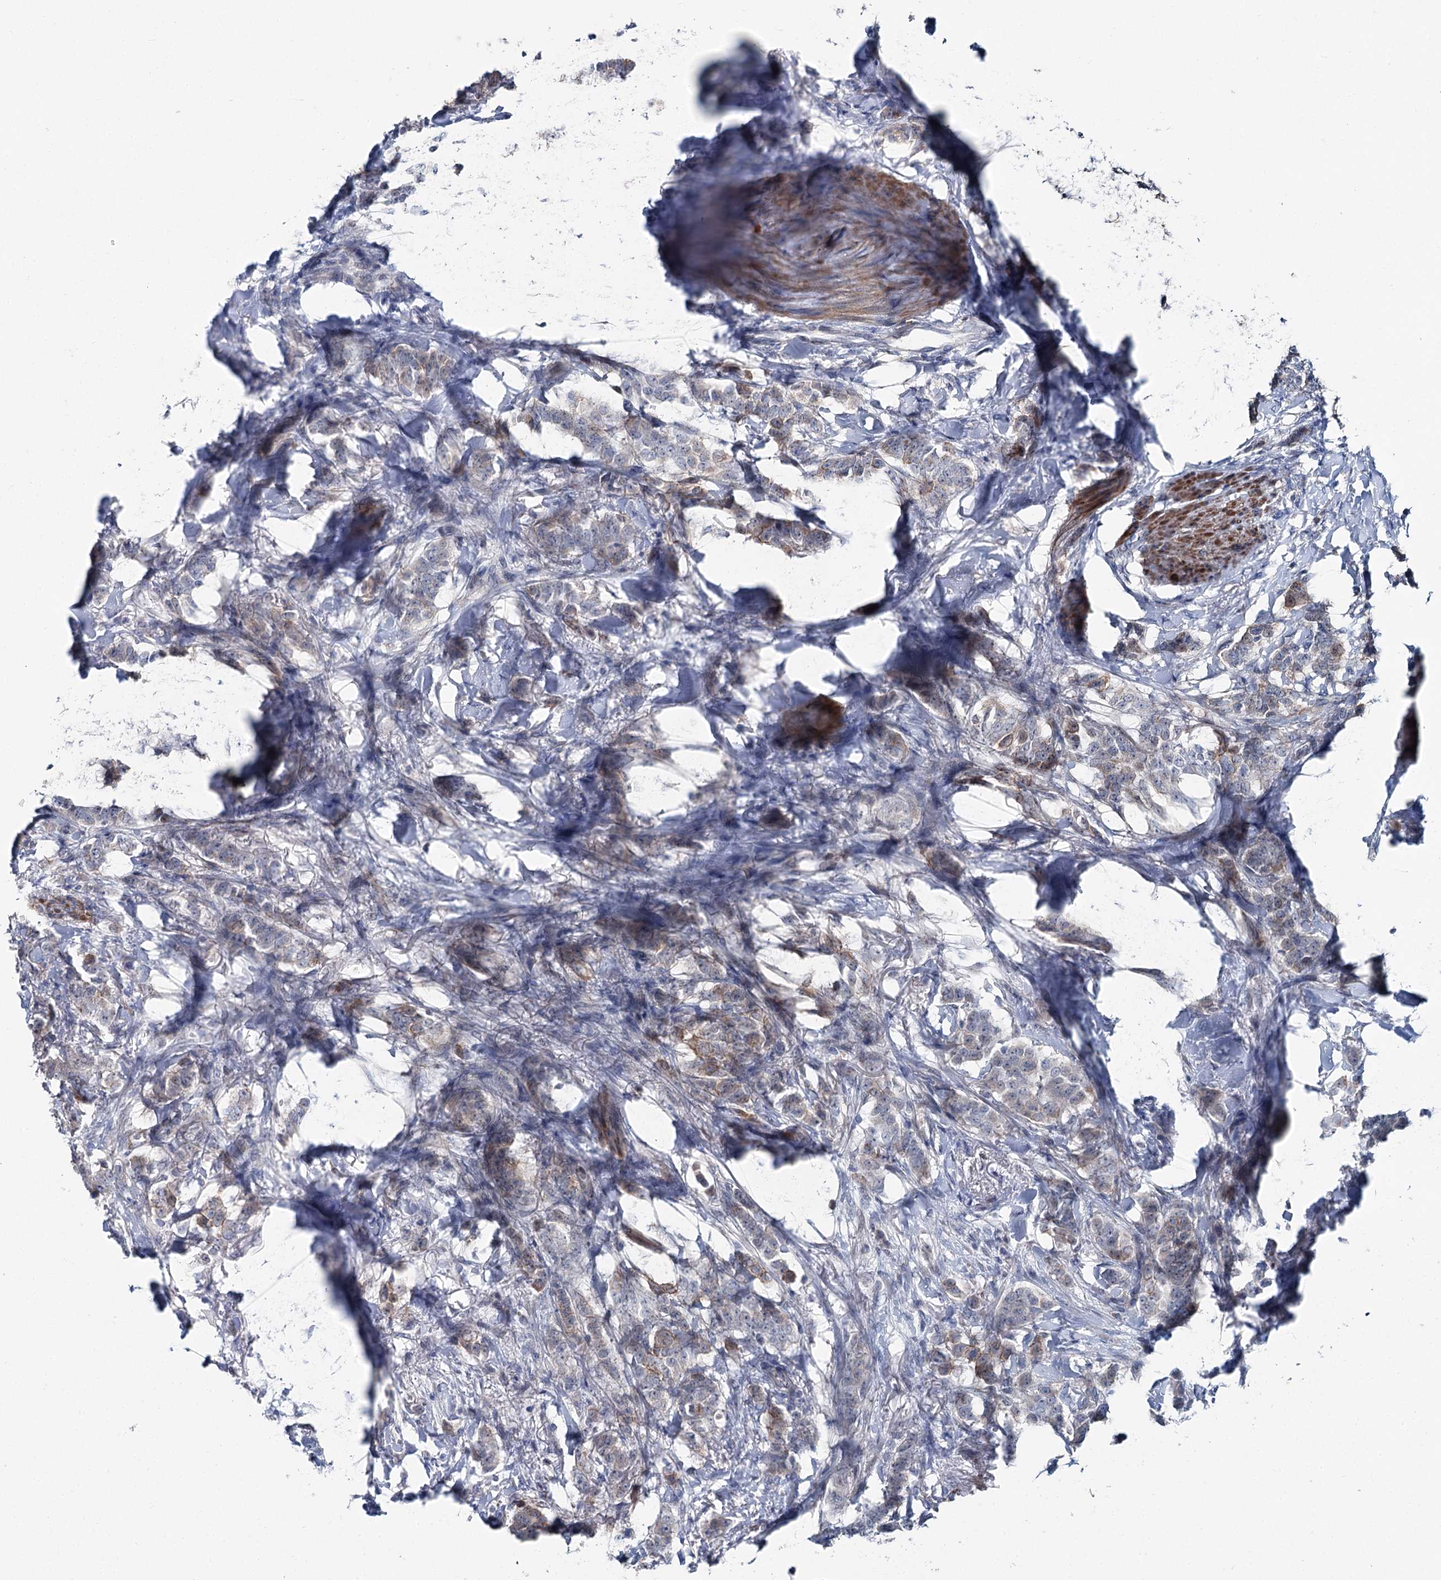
{"staining": {"intensity": "moderate", "quantity": "<25%", "location": "cytoplasmic/membranous"}, "tissue": "breast cancer", "cell_type": "Tumor cells", "image_type": "cancer", "snomed": [{"axis": "morphology", "description": "Duct carcinoma"}, {"axis": "topography", "description": "Breast"}], "caption": "IHC of breast infiltrating ductal carcinoma exhibits low levels of moderate cytoplasmic/membranous staining in approximately <25% of tumor cells.", "gene": "FAM120B", "patient": {"sex": "female", "age": 40}}